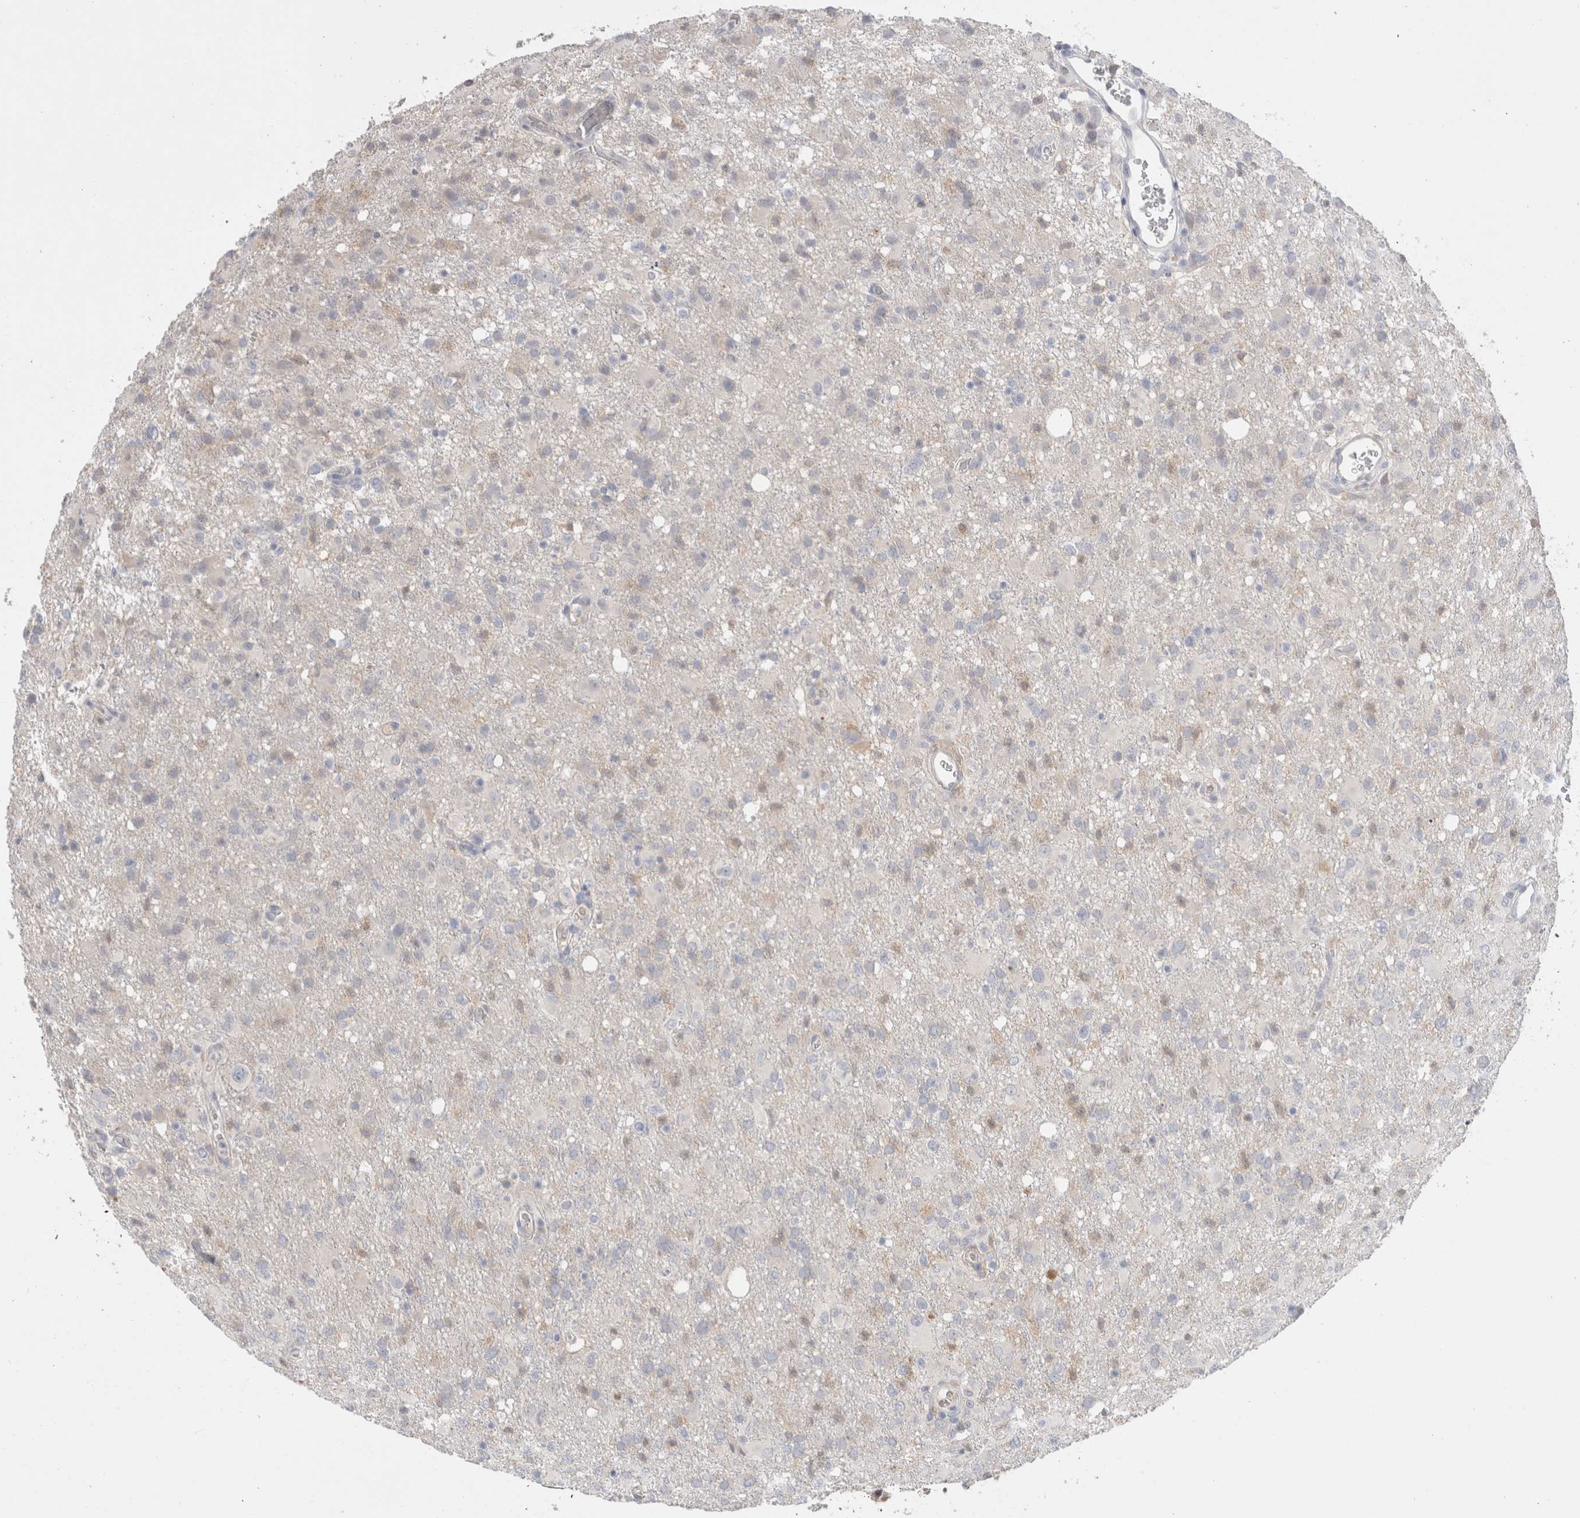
{"staining": {"intensity": "negative", "quantity": "none", "location": "none"}, "tissue": "glioma", "cell_type": "Tumor cells", "image_type": "cancer", "snomed": [{"axis": "morphology", "description": "Glioma, malignant, High grade"}, {"axis": "topography", "description": "Brain"}], "caption": "Tumor cells show no significant expression in malignant glioma (high-grade). (DAB (3,3'-diaminobenzidine) IHC with hematoxylin counter stain).", "gene": "HPGDS", "patient": {"sex": "female", "age": 57}}